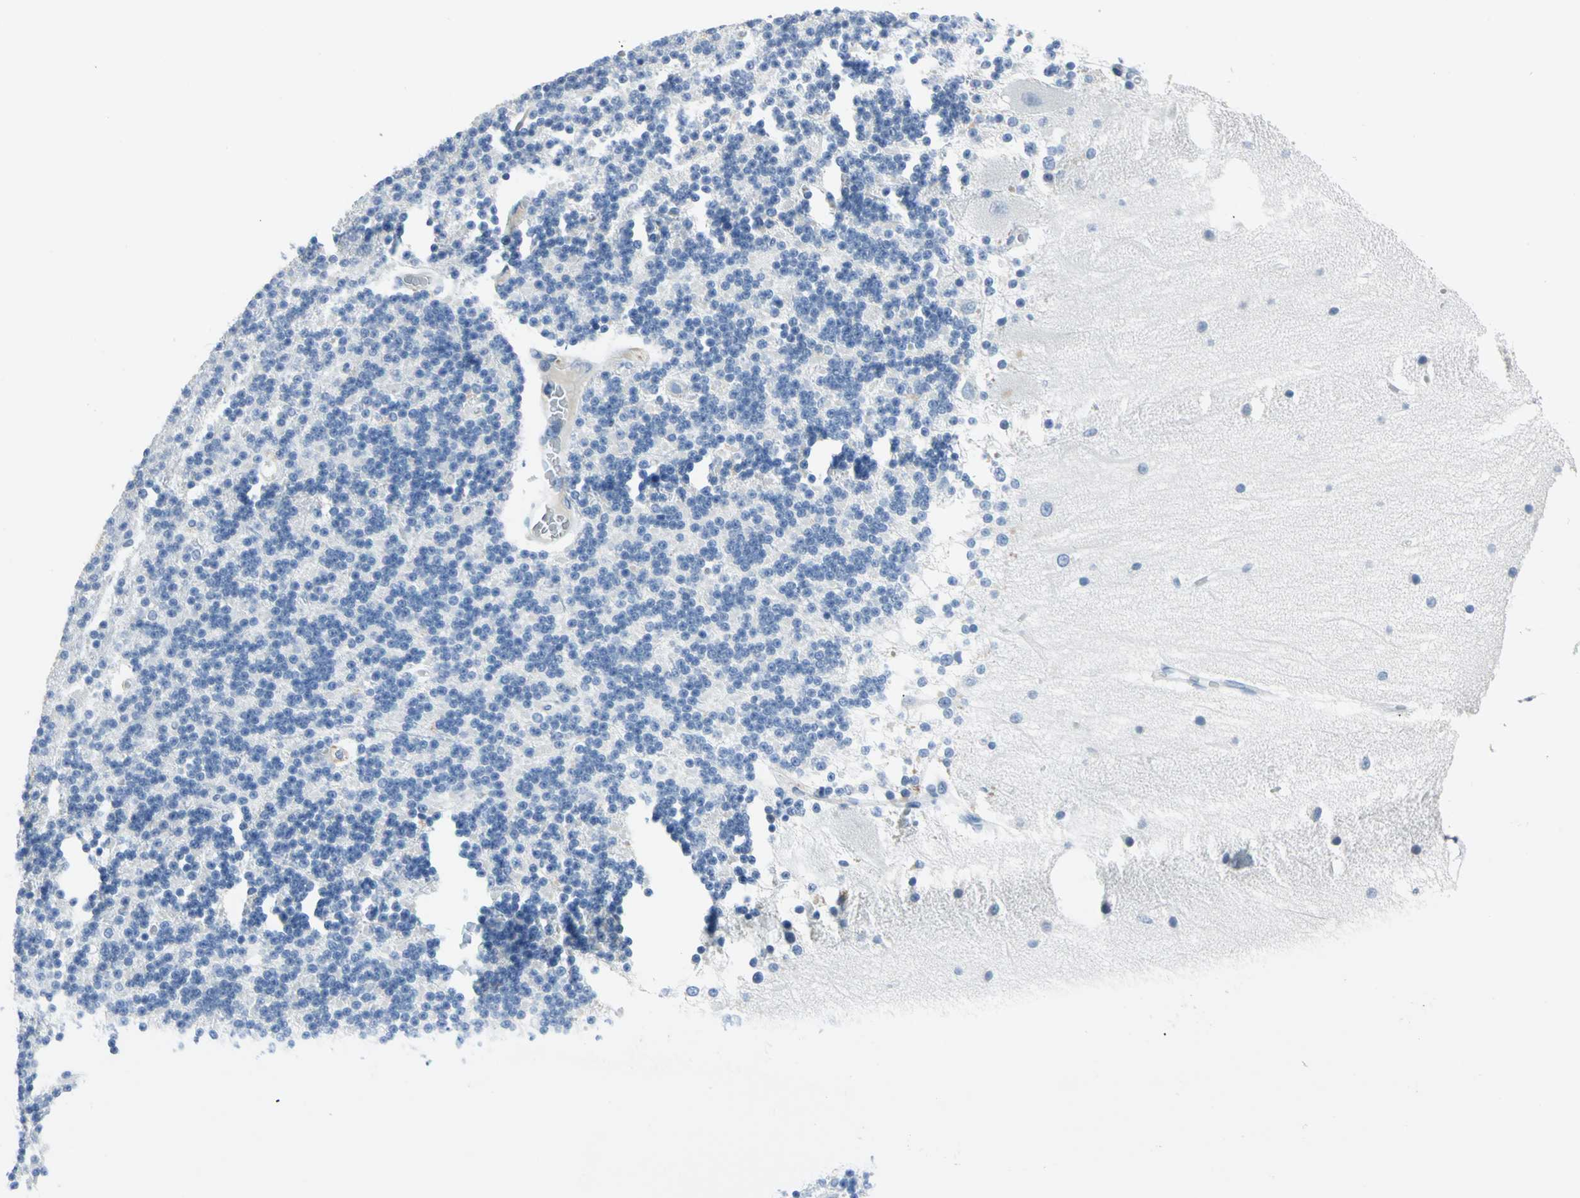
{"staining": {"intensity": "negative", "quantity": "none", "location": "none"}, "tissue": "cerebellum", "cell_type": "Cells in granular layer", "image_type": "normal", "snomed": [{"axis": "morphology", "description": "Normal tissue, NOS"}, {"axis": "topography", "description": "Cerebellum"}], "caption": "This micrograph is of unremarkable cerebellum stained with IHC to label a protein in brown with the nuclei are counter-stained blue. There is no positivity in cells in granular layer. (DAB (3,3'-diaminobenzidine) immunohistochemistry (IHC), high magnification).", "gene": "PKLR", "patient": {"sex": "female", "age": 54}}